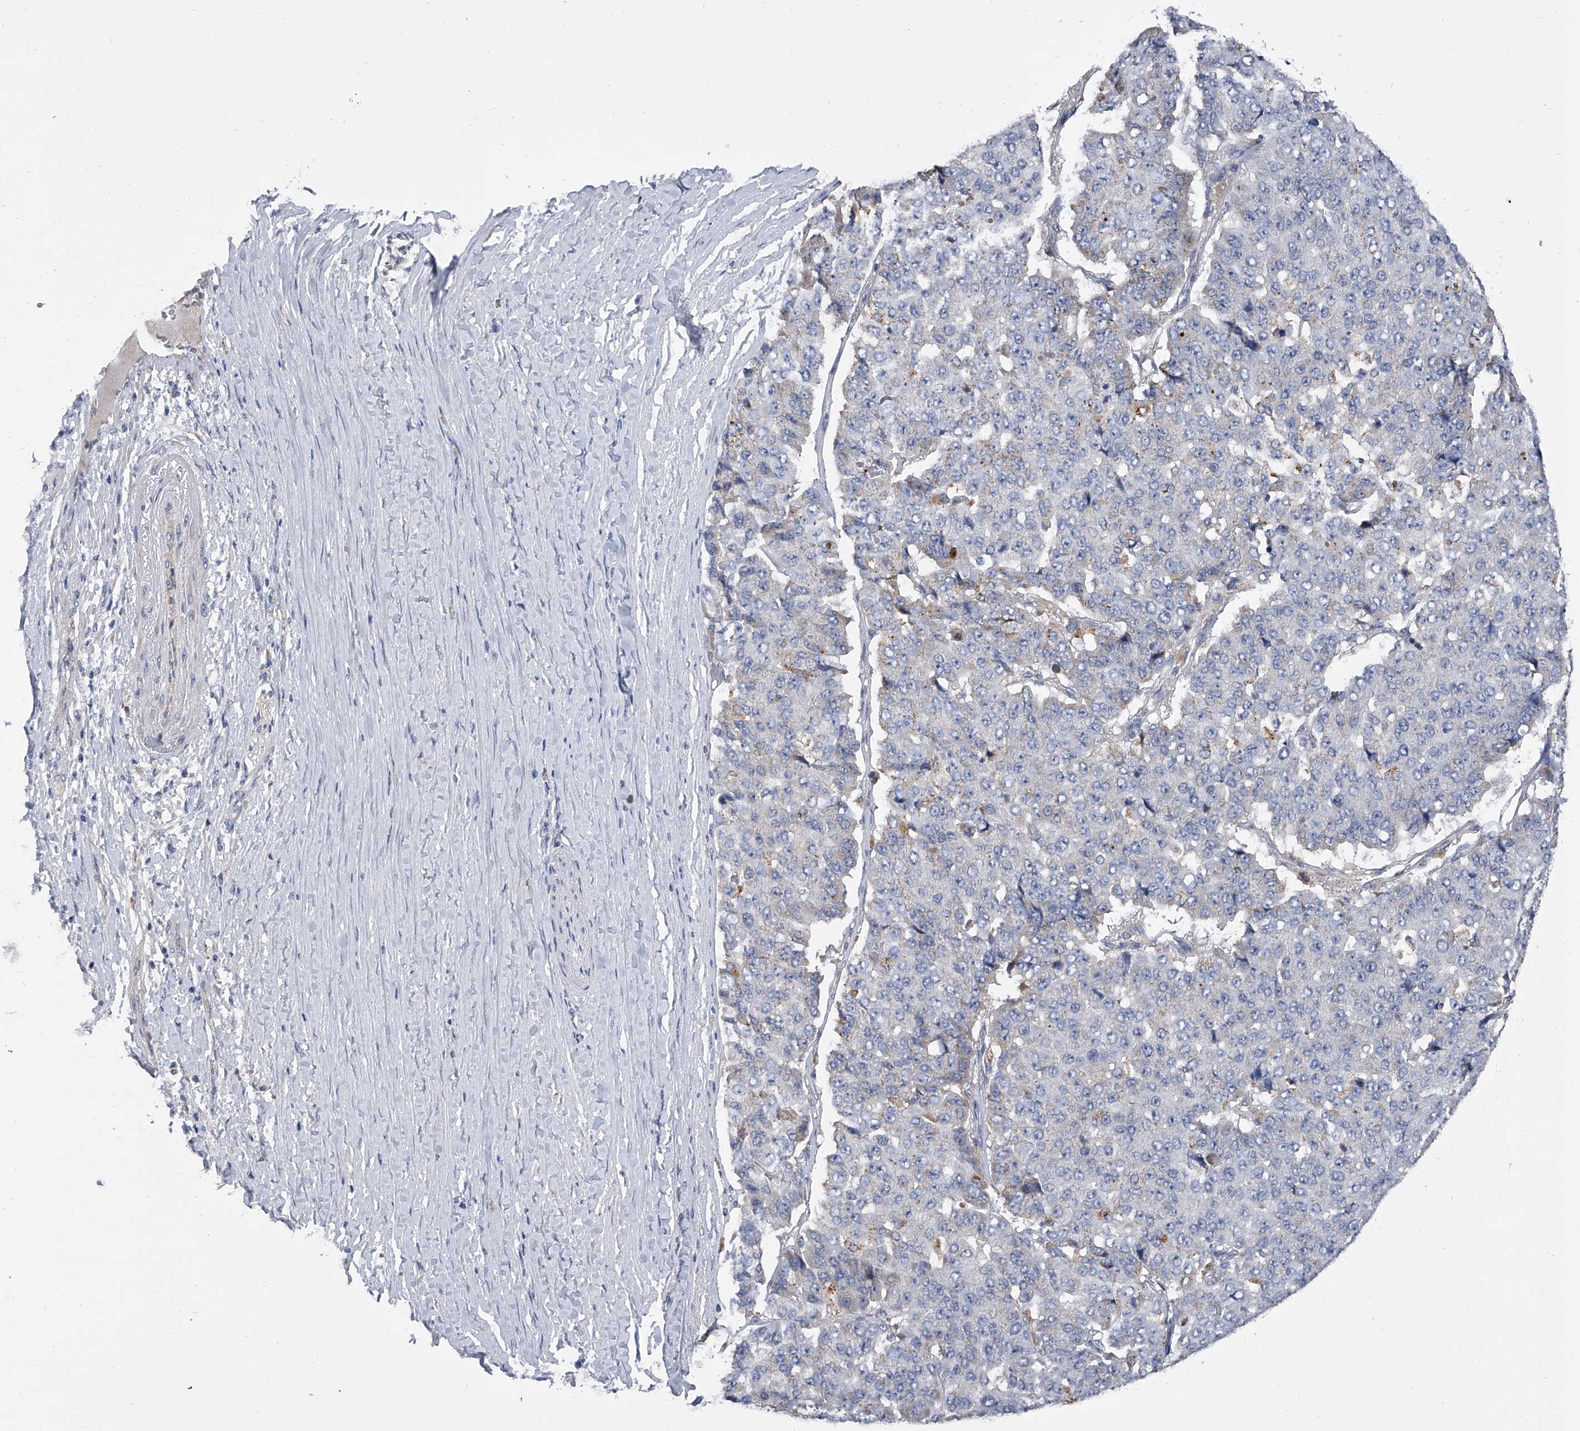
{"staining": {"intensity": "negative", "quantity": "none", "location": "none"}, "tissue": "pancreatic cancer", "cell_type": "Tumor cells", "image_type": "cancer", "snomed": [{"axis": "morphology", "description": "Adenocarcinoma, NOS"}, {"axis": "topography", "description": "Pancreas"}], "caption": "A high-resolution histopathology image shows immunohistochemistry (IHC) staining of pancreatic cancer, which reveals no significant staining in tumor cells. Brightfield microscopy of immunohistochemistry (IHC) stained with DAB (brown) and hematoxylin (blue), captured at high magnification.", "gene": "SPP1", "patient": {"sex": "male", "age": 50}}